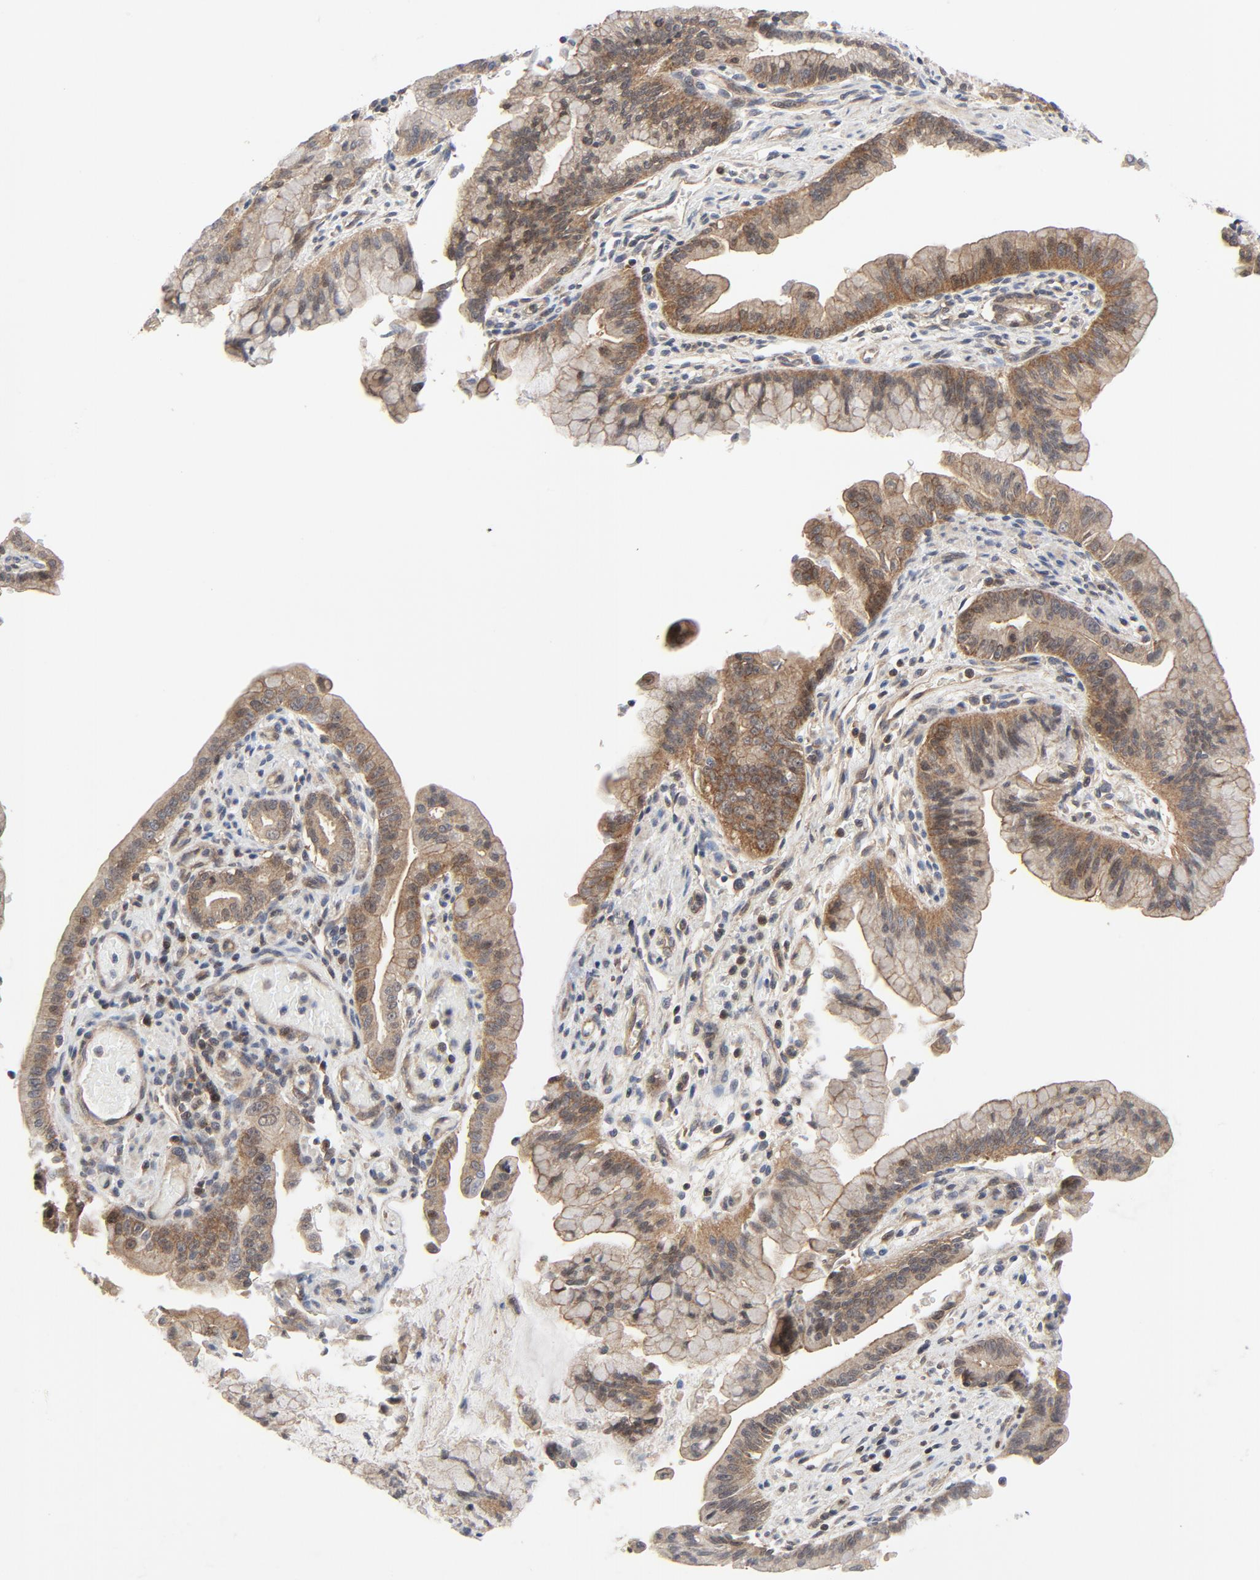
{"staining": {"intensity": "weak", "quantity": ">75%", "location": "cytoplasmic/membranous"}, "tissue": "pancreatic cancer", "cell_type": "Tumor cells", "image_type": "cancer", "snomed": [{"axis": "morphology", "description": "Adenocarcinoma, NOS"}, {"axis": "topography", "description": "Pancreas"}], "caption": "Tumor cells display weak cytoplasmic/membranous expression in about >75% of cells in adenocarcinoma (pancreatic). (IHC, brightfield microscopy, high magnification).", "gene": "MAP2K7", "patient": {"sex": "male", "age": 59}}